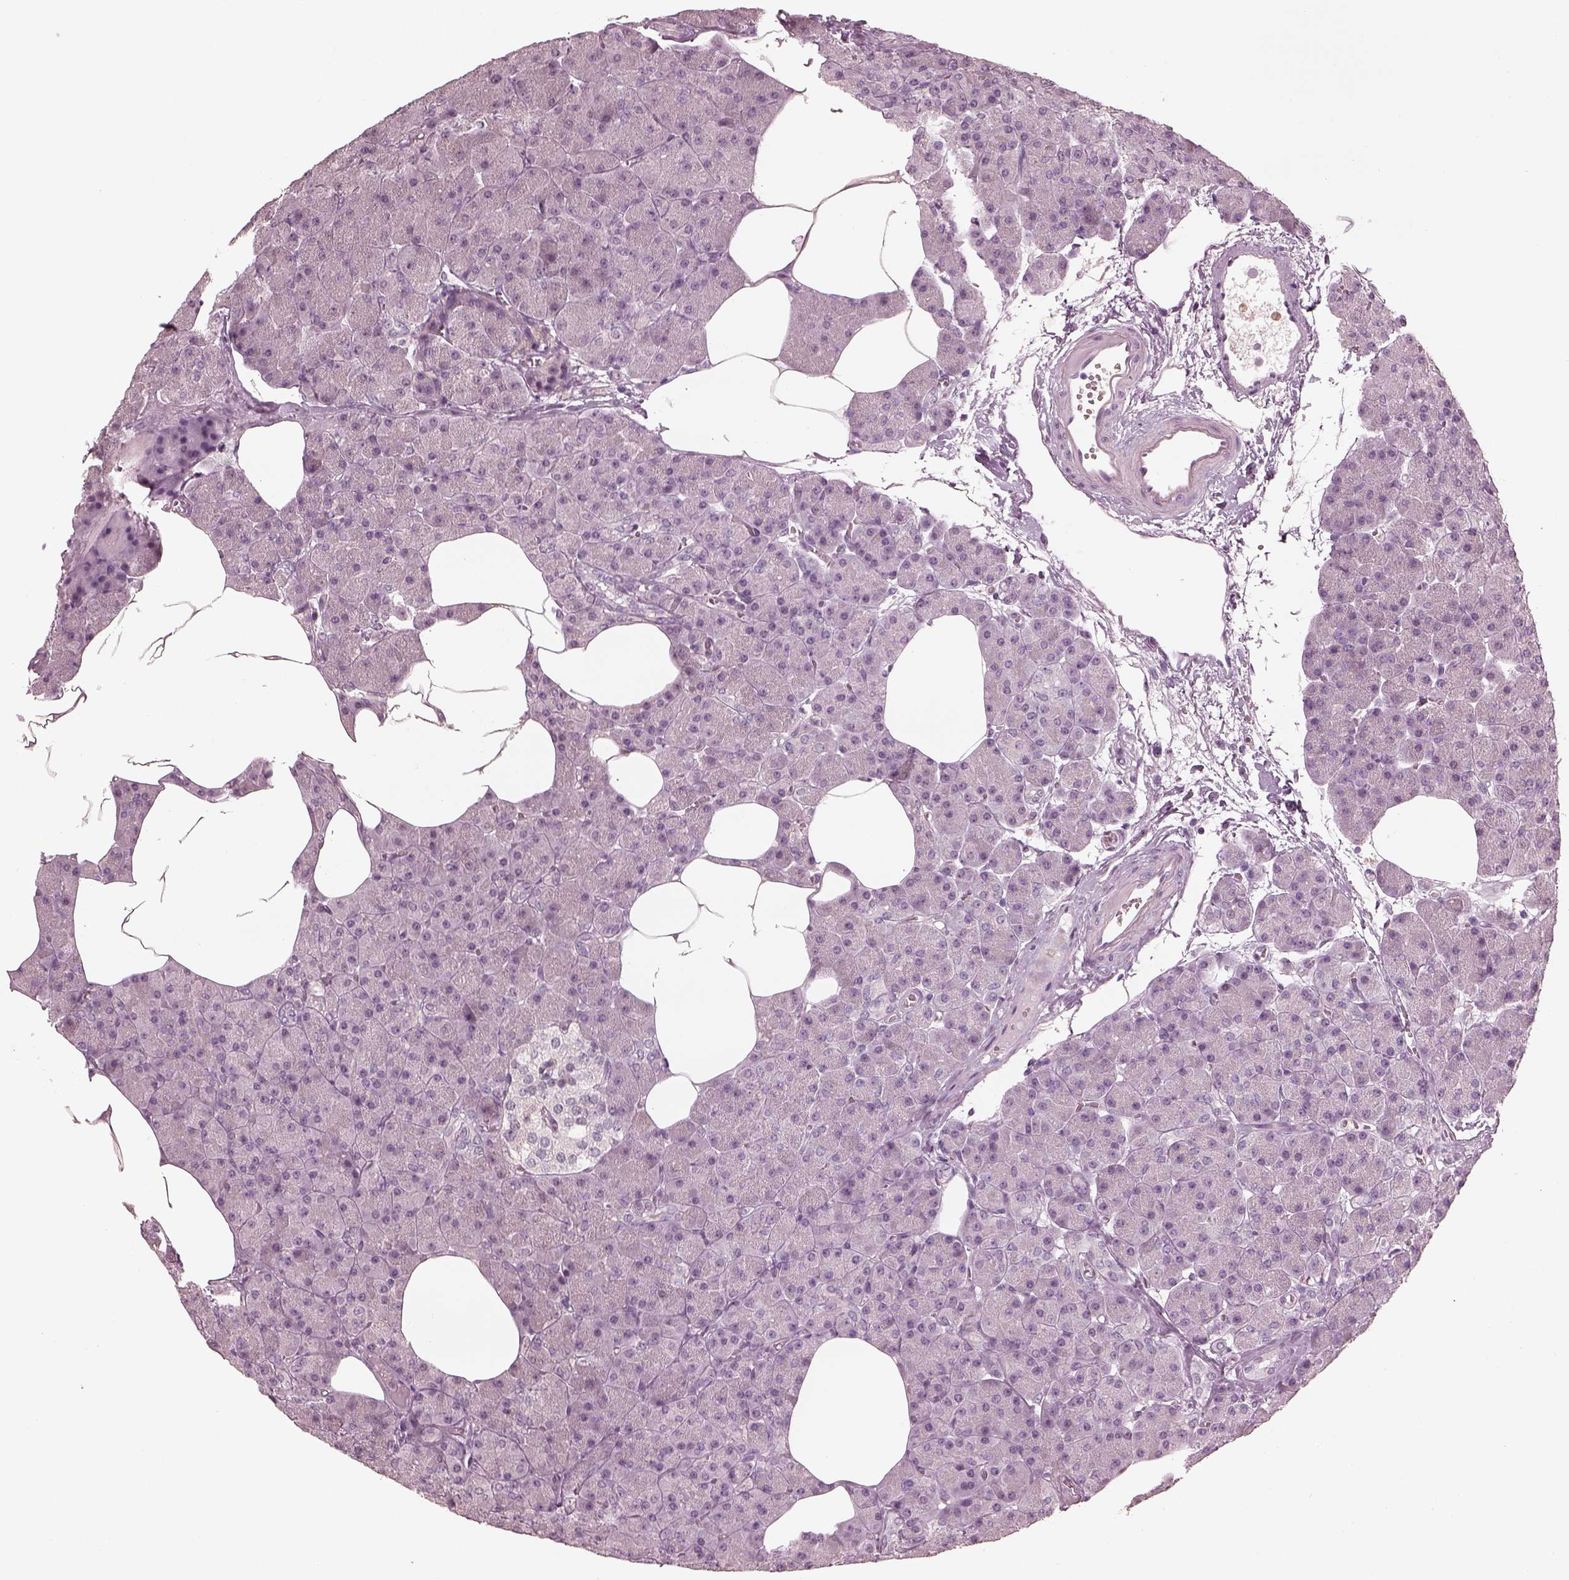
{"staining": {"intensity": "negative", "quantity": "none", "location": "none"}, "tissue": "pancreas", "cell_type": "Exocrine glandular cells", "image_type": "normal", "snomed": [{"axis": "morphology", "description": "Normal tissue, NOS"}, {"axis": "topography", "description": "Pancreas"}], "caption": "A high-resolution micrograph shows immunohistochemistry staining of unremarkable pancreas, which demonstrates no significant staining in exocrine glandular cells. (Stains: DAB immunohistochemistry with hematoxylin counter stain, Microscopy: brightfield microscopy at high magnification).", "gene": "CCDC170", "patient": {"sex": "female", "age": 45}}